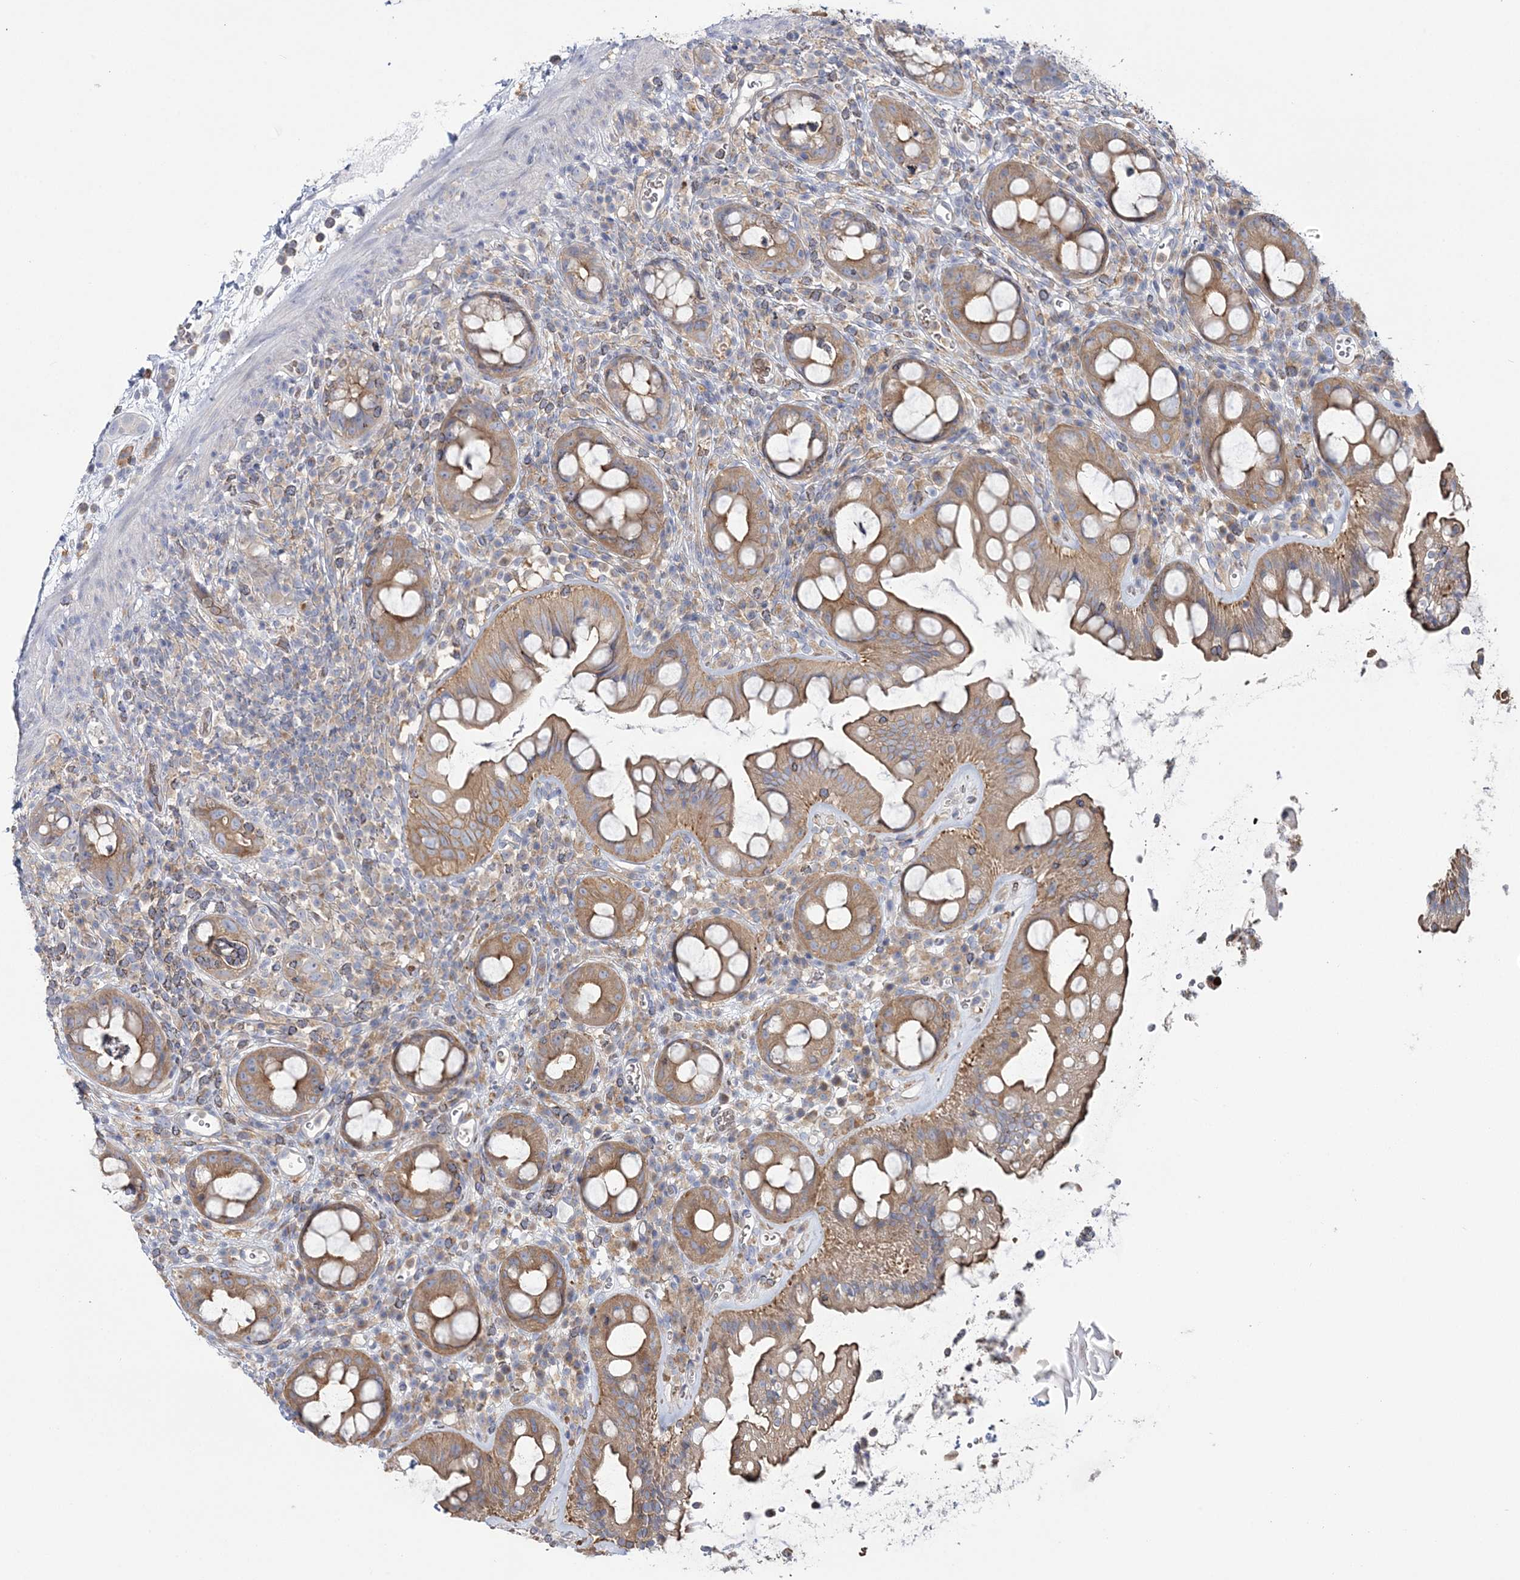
{"staining": {"intensity": "moderate", "quantity": "25%-75%", "location": "cytoplasmic/membranous"}, "tissue": "rectum", "cell_type": "Glandular cells", "image_type": "normal", "snomed": [{"axis": "morphology", "description": "Normal tissue, NOS"}, {"axis": "topography", "description": "Rectum"}], "caption": "A histopathology image showing moderate cytoplasmic/membranous expression in approximately 25%-75% of glandular cells in unremarkable rectum, as visualized by brown immunohistochemical staining.", "gene": "ATP11B", "patient": {"sex": "female", "age": 57}}